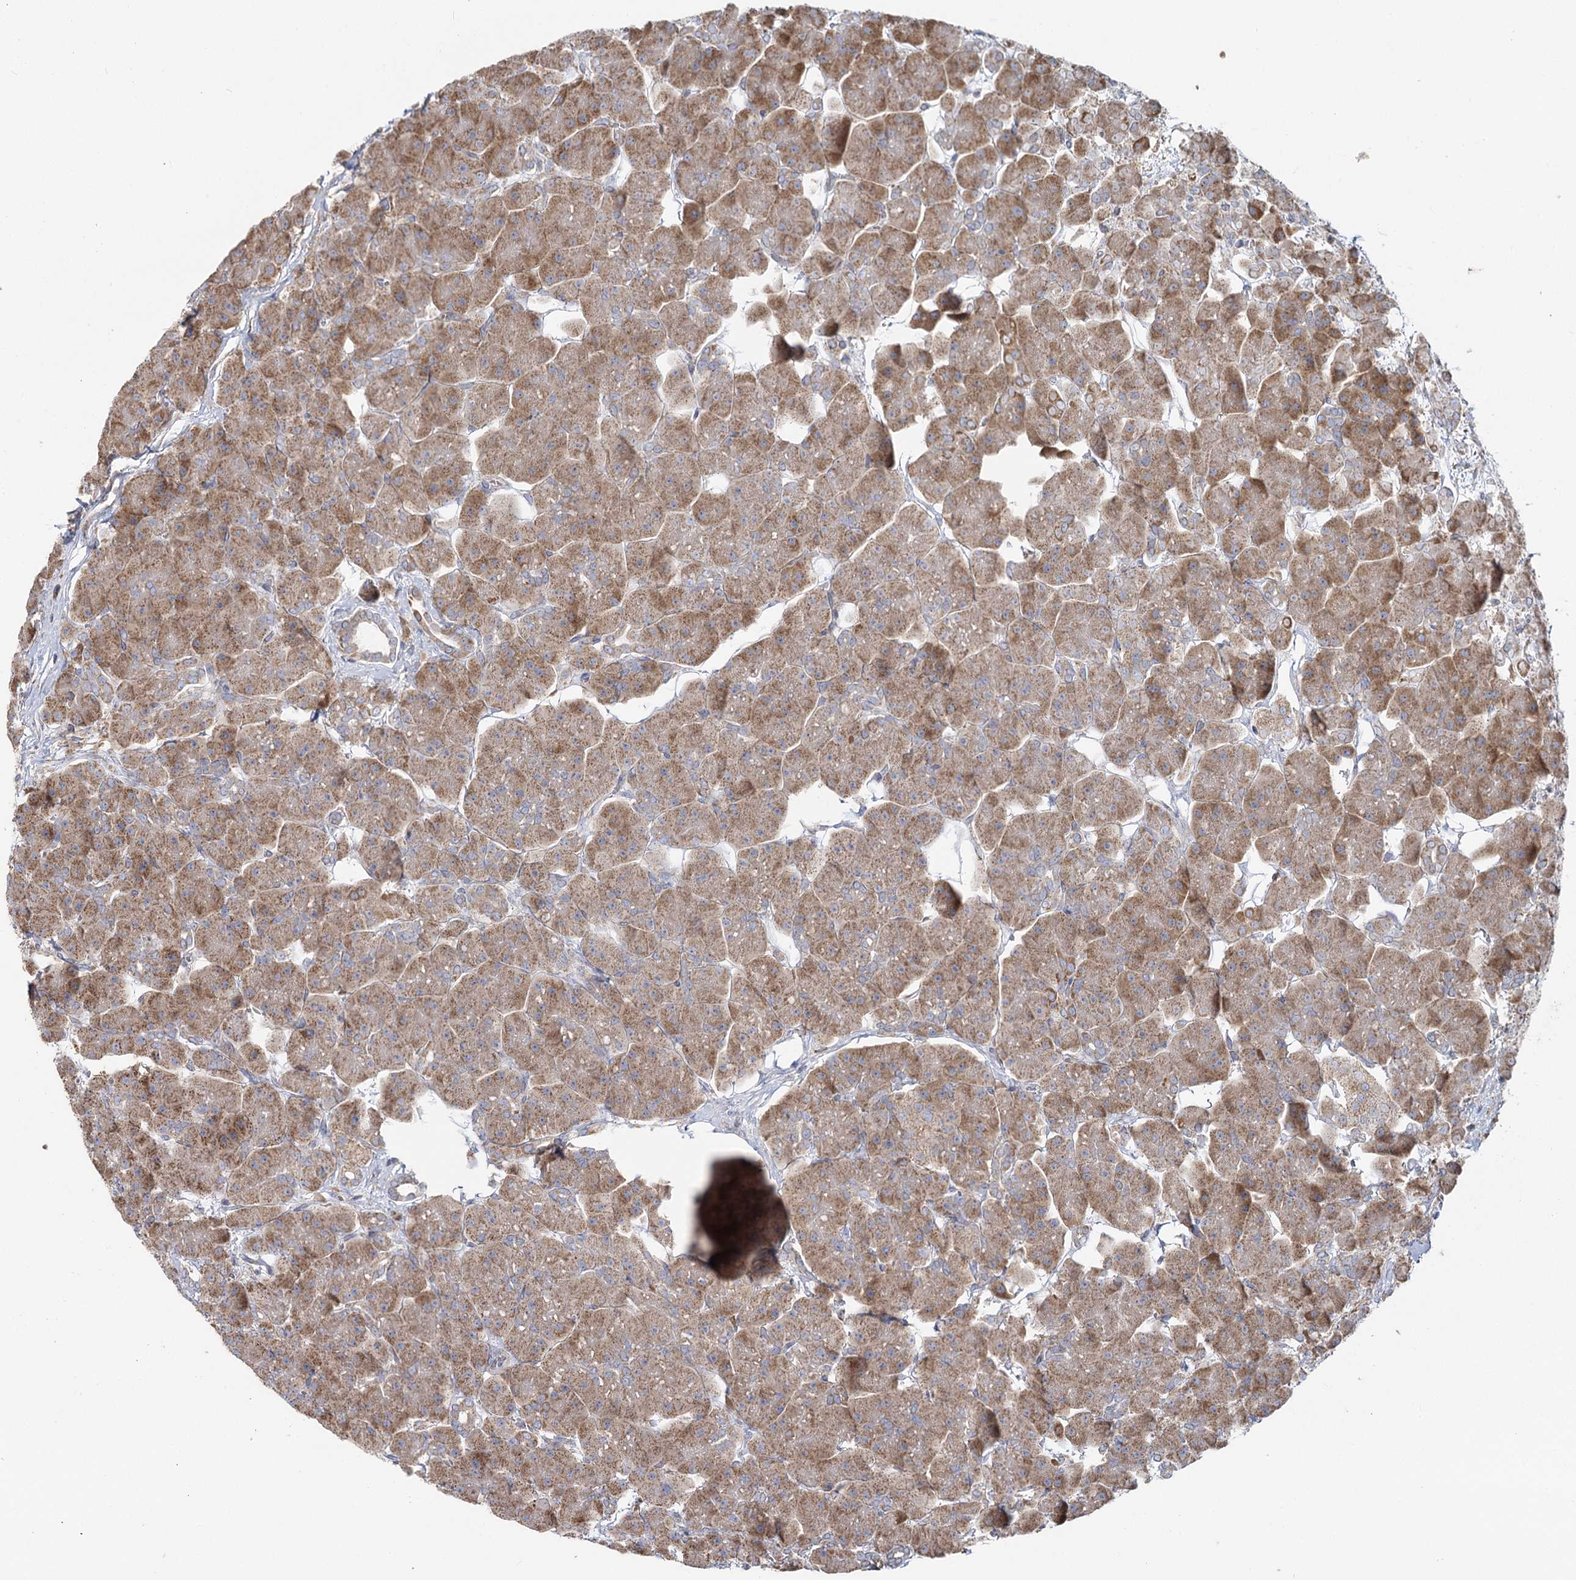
{"staining": {"intensity": "moderate", "quantity": ">75%", "location": "cytoplasmic/membranous"}, "tissue": "pancreas", "cell_type": "Exocrine glandular cells", "image_type": "normal", "snomed": [{"axis": "morphology", "description": "Normal tissue, NOS"}, {"axis": "topography", "description": "Pancreas"}], "caption": "Pancreas stained with a brown dye demonstrates moderate cytoplasmic/membranous positive positivity in about >75% of exocrine glandular cells.", "gene": "ACOX2", "patient": {"sex": "male", "age": 66}}